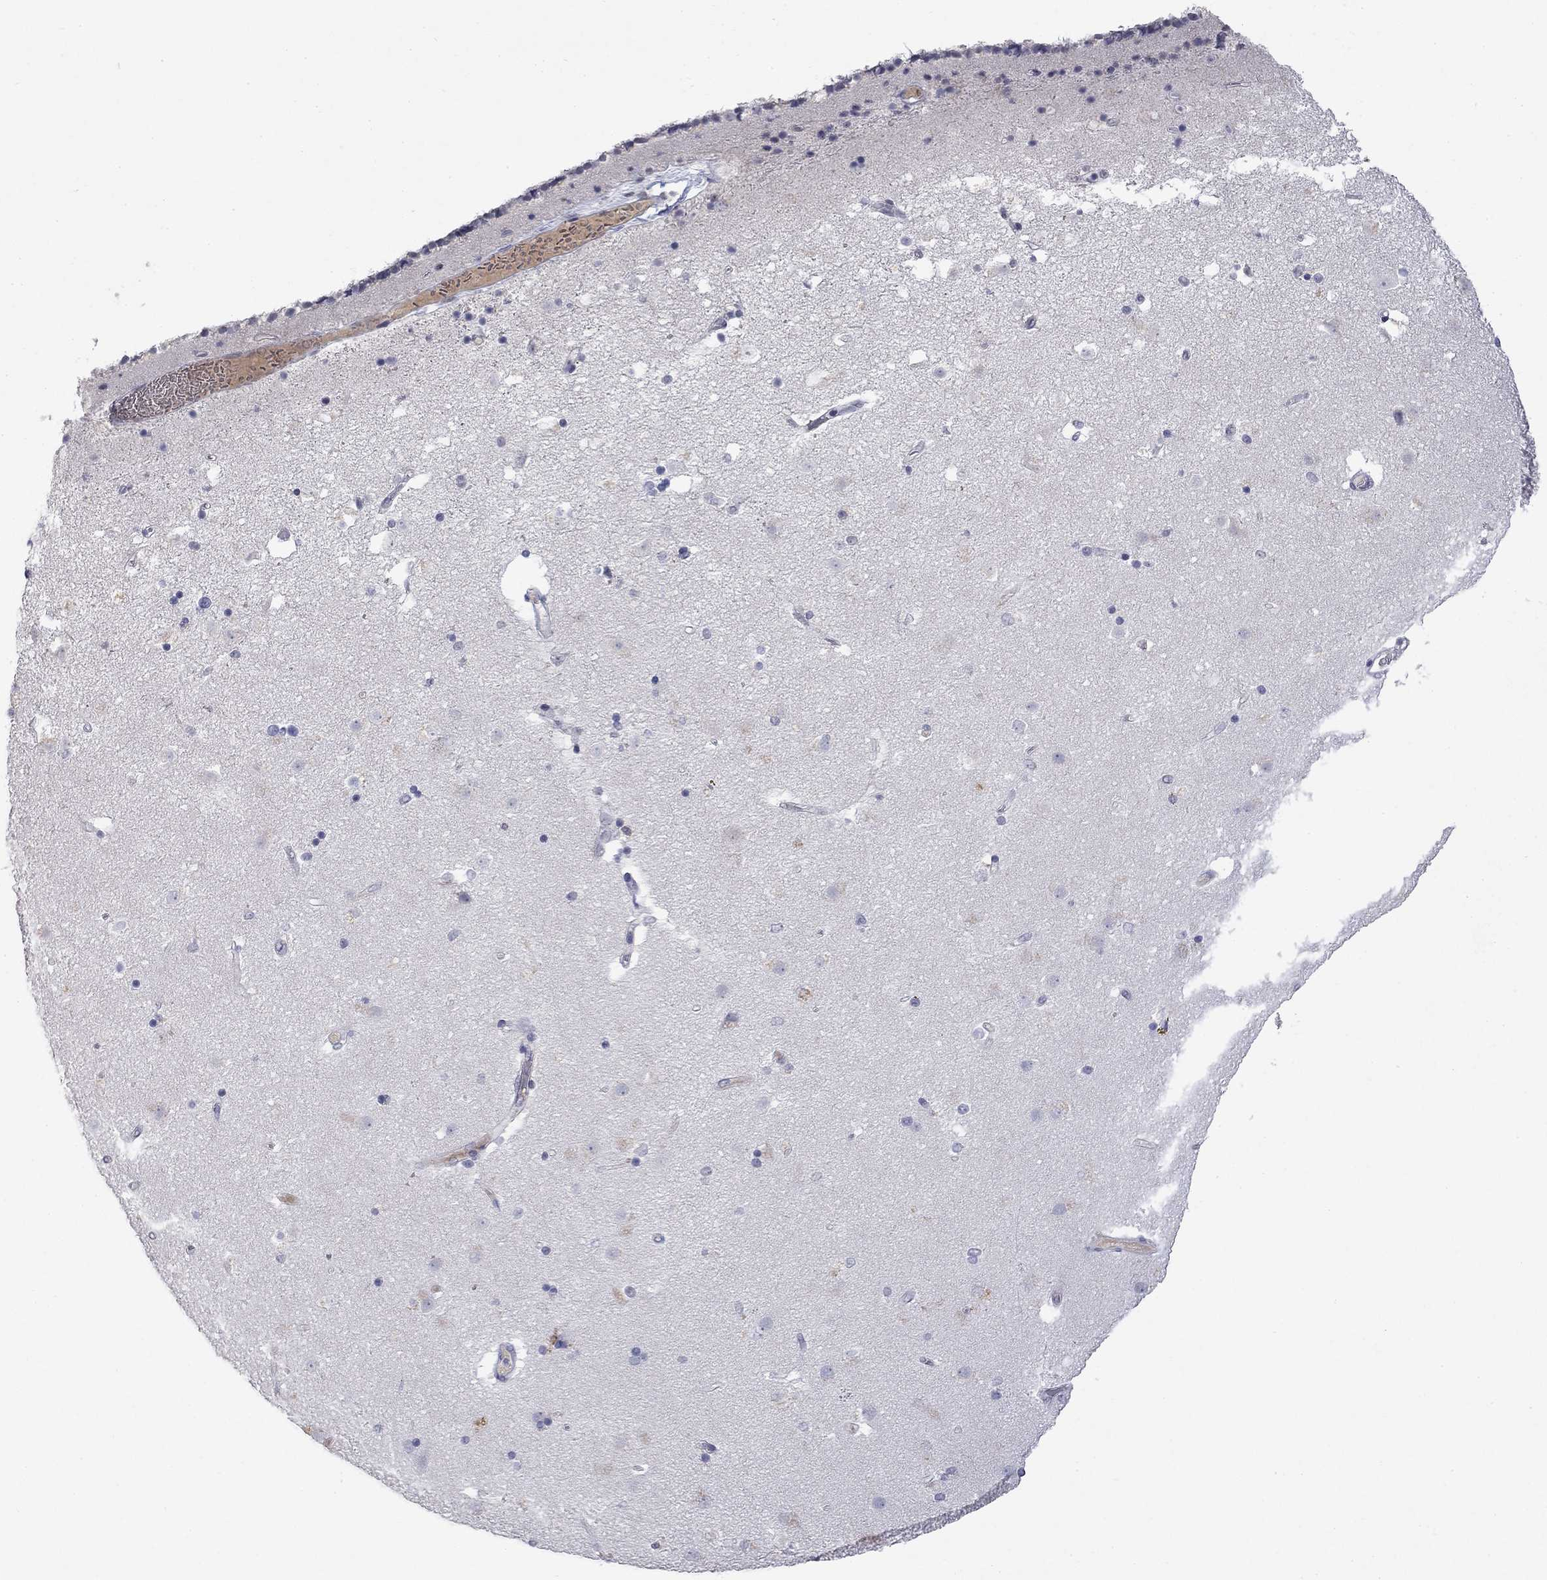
{"staining": {"intensity": "negative", "quantity": "none", "location": "none"}, "tissue": "caudate", "cell_type": "Glial cells", "image_type": "normal", "snomed": [{"axis": "morphology", "description": "Normal tissue, NOS"}, {"axis": "topography", "description": "Lateral ventricle wall"}], "caption": "The histopathology image displays no significant expression in glial cells of caudate.", "gene": "SLC51A", "patient": {"sex": "female", "age": 71}}